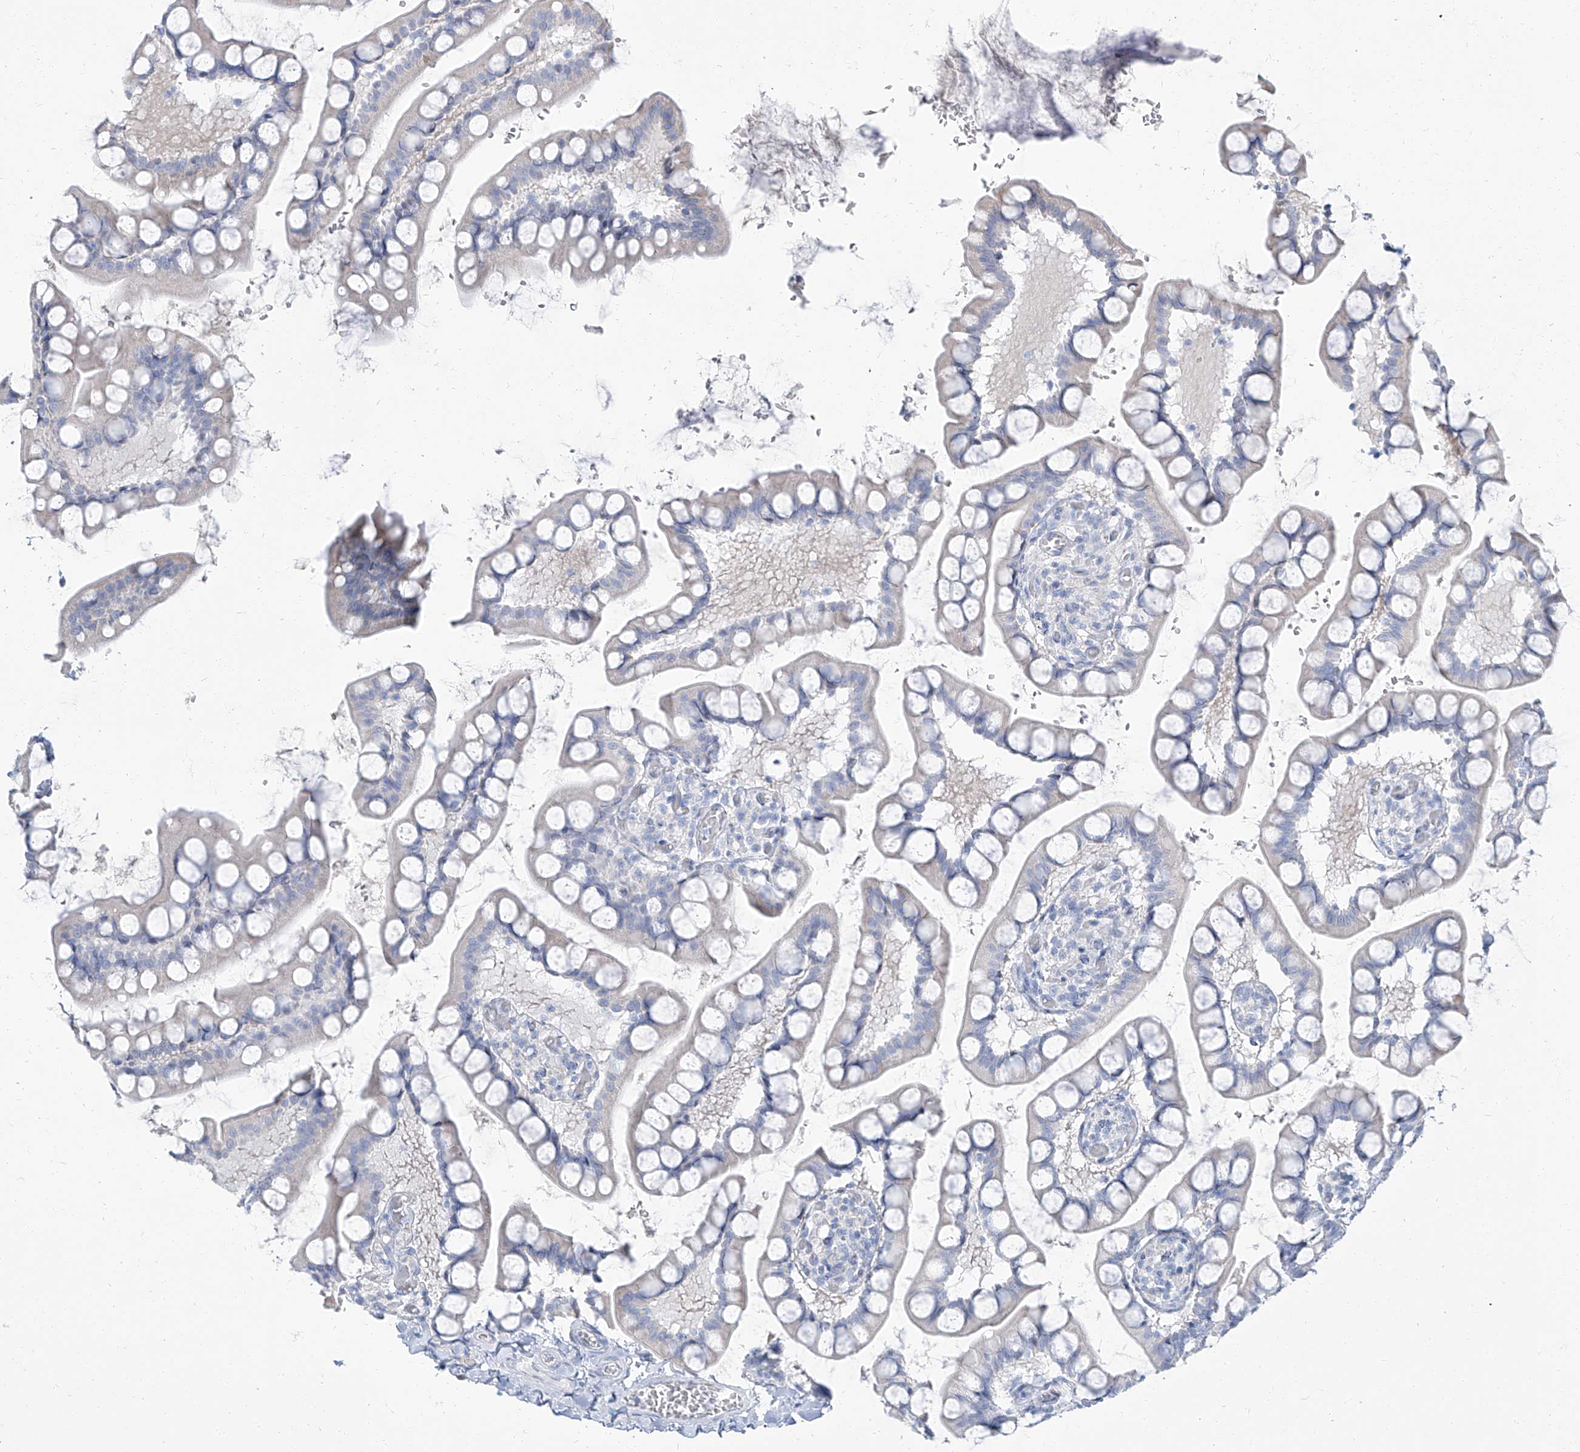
{"staining": {"intensity": "negative", "quantity": "none", "location": "none"}, "tissue": "small intestine", "cell_type": "Glandular cells", "image_type": "normal", "snomed": [{"axis": "morphology", "description": "Normal tissue, NOS"}, {"axis": "topography", "description": "Small intestine"}], "caption": "Protein analysis of unremarkable small intestine demonstrates no significant staining in glandular cells. Nuclei are stained in blue.", "gene": "TXLNB", "patient": {"sex": "male", "age": 52}}